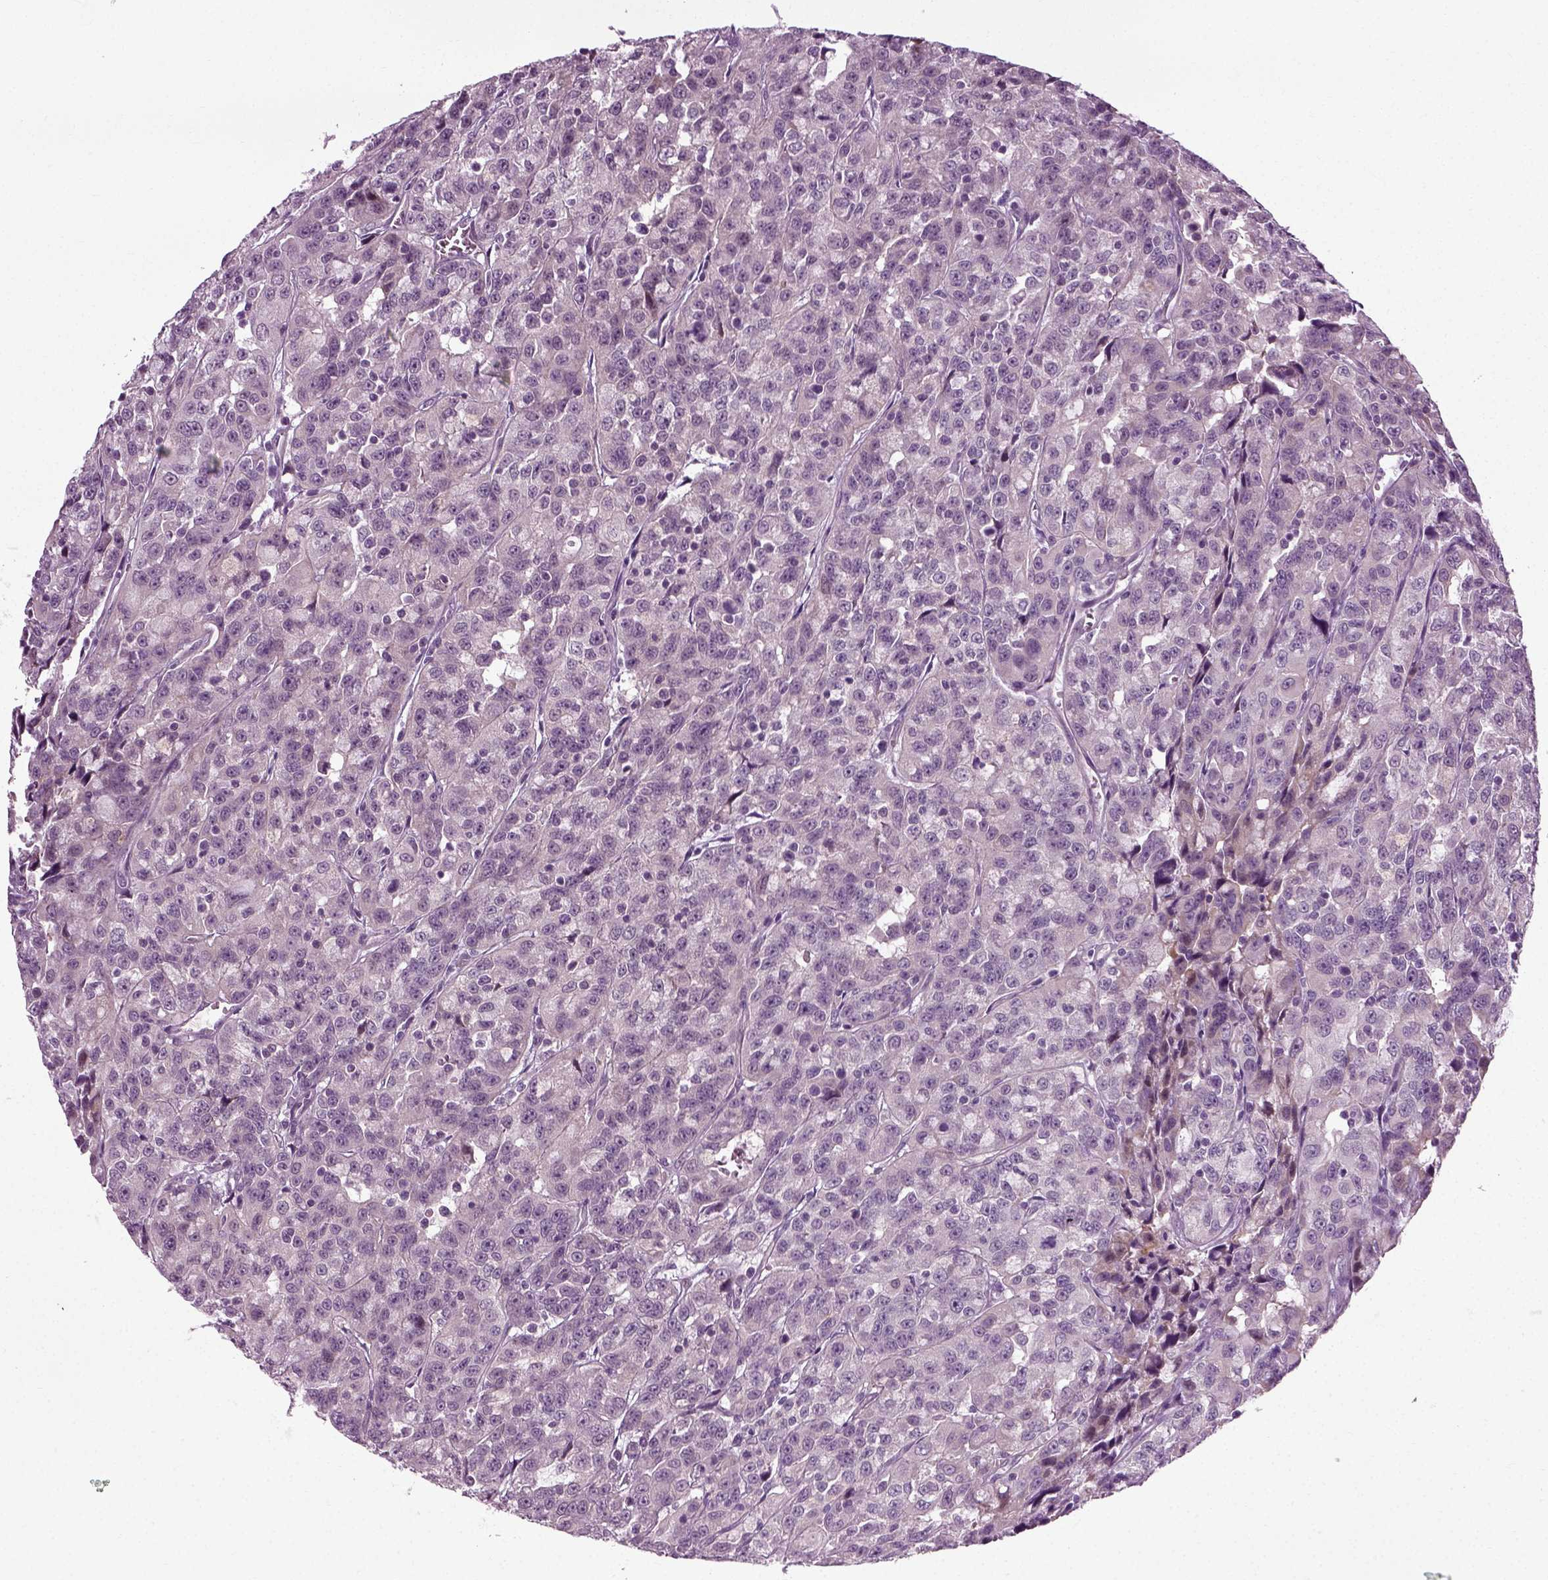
{"staining": {"intensity": "negative", "quantity": "none", "location": "none"}, "tissue": "urothelial cancer", "cell_type": "Tumor cells", "image_type": "cancer", "snomed": [{"axis": "morphology", "description": "Urothelial carcinoma, NOS"}, {"axis": "morphology", "description": "Urothelial carcinoma, High grade"}, {"axis": "topography", "description": "Urinary bladder"}], "caption": "High magnification brightfield microscopy of urothelial cancer stained with DAB (3,3'-diaminobenzidine) (brown) and counterstained with hematoxylin (blue): tumor cells show no significant expression.", "gene": "SCG5", "patient": {"sex": "female", "age": 73}}